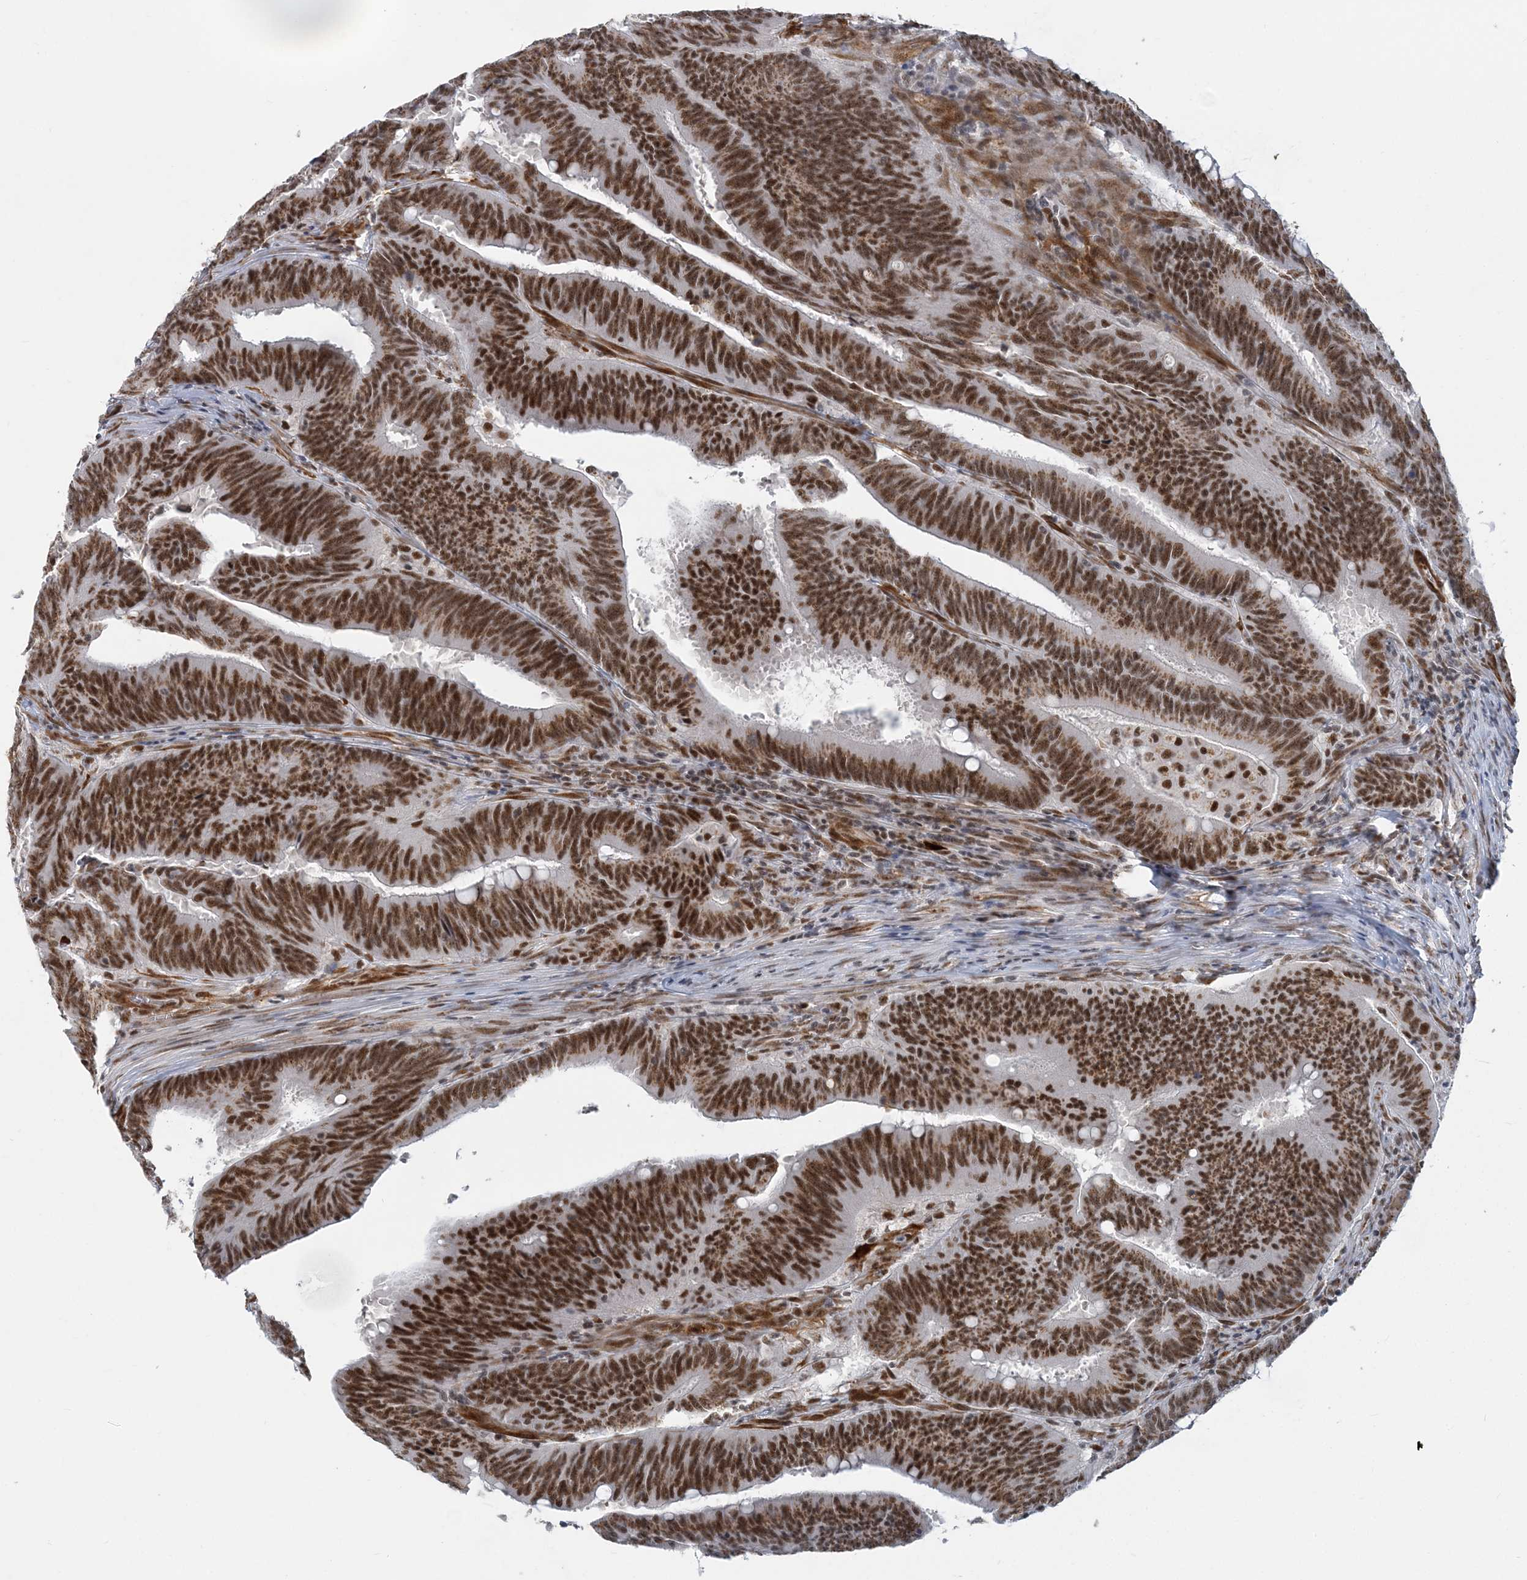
{"staining": {"intensity": "strong", "quantity": ">75%", "location": "nuclear"}, "tissue": "colorectal cancer", "cell_type": "Tumor cells", "image_type": "cancer", "snomed": [{"axis": "morphology", "description": "Adenocarcinoma, NOS"}, {"axis": "topography", "description": "Colon"}], "caption": "Protein staining of colorectal cancer tissue exhibits strong nuclear staining in about >75% of tumor cells.", "gene": "PLRG1", "patient": {"sex": "male", "age": 45}}